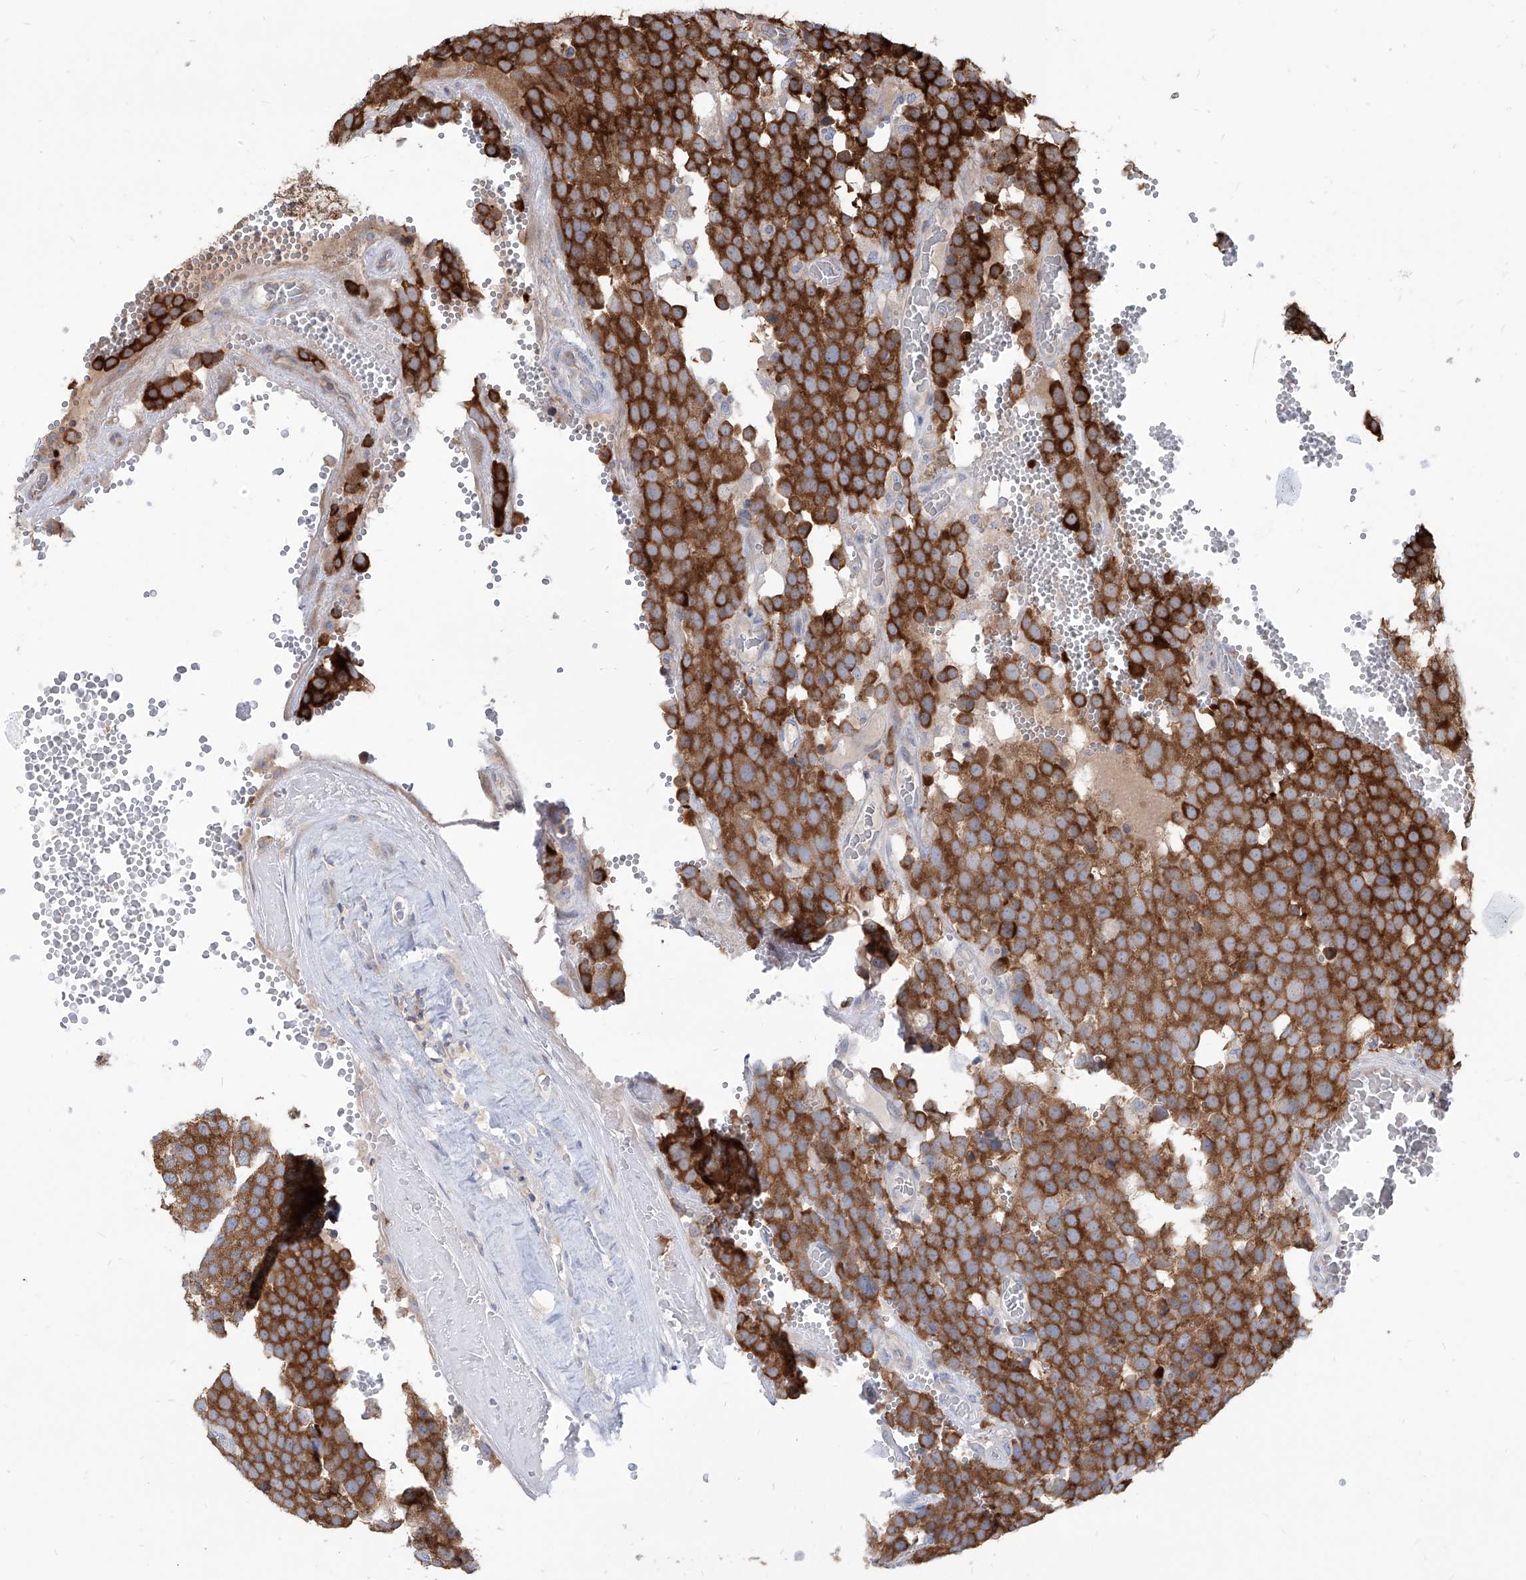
{"staining": {"intensity": "strong", "quantity": ">75%", "location": "cytoplasmic/membranous"}, "tissue": "testis cancer", "cell_type": "Tumor cells", "image_type": "cancer", "snomed": [{"axis": "morphology", "description": "Seminoma, NOS"}, {"axis": "topography", "description": "Testis"}], "caption": "This image demonstrates seminoma (testis) stained with immunohistochemistry (IHC) to label a protein in brown. The cytoplasmic/membranous of tumor cells show strong positivity for the protein. Nuclei are counter-stained blue.", "gene": "FAM83B", "patient": {"sex": "male", "age": 71}}